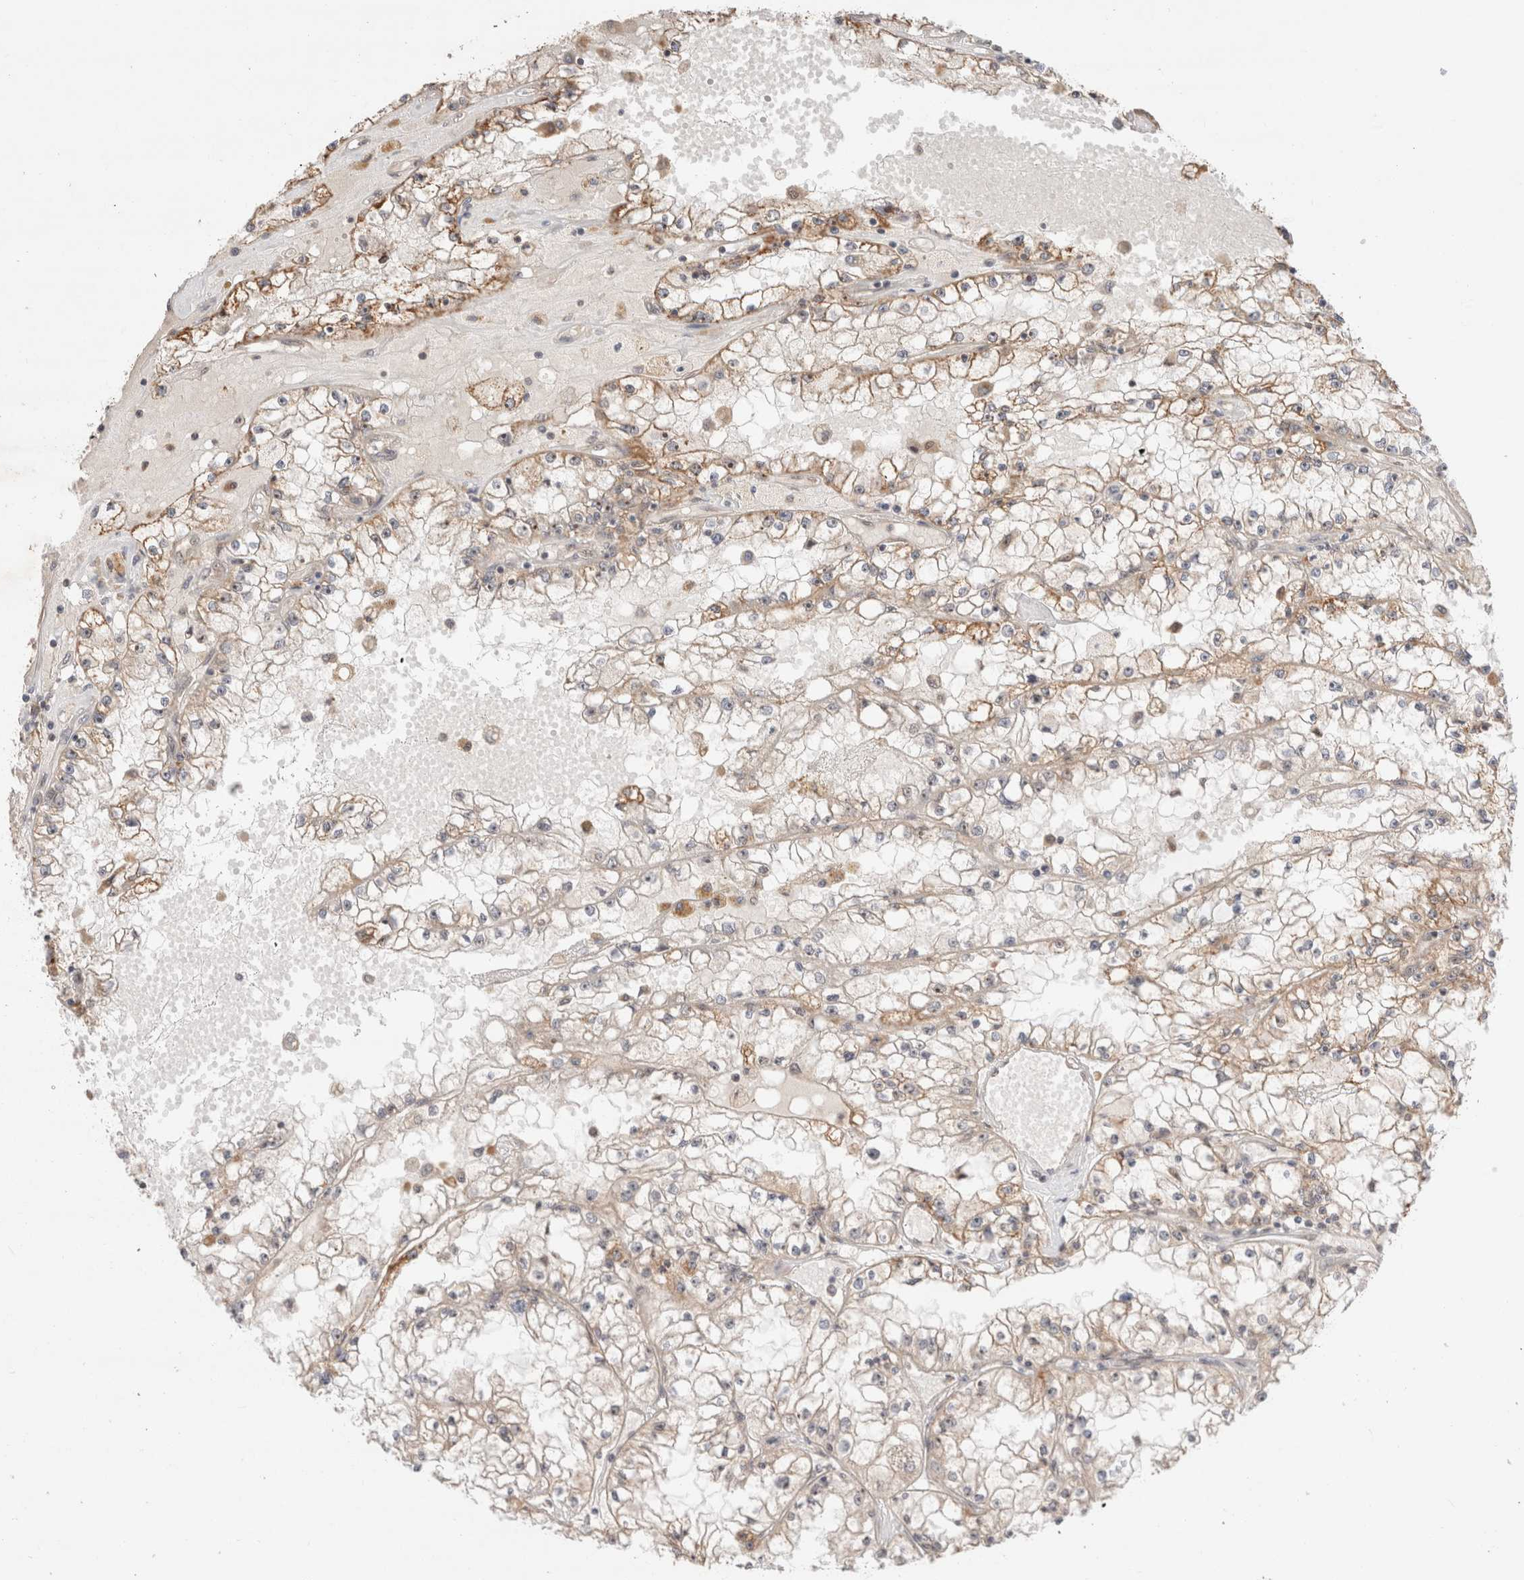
{"staining": {"intensity": "weak", "quantity": "<25%", "location": "cytoplasmic/membranous"}, "tissue": "renal cancer", "cell_type": "Tumor cells", "image_type": "cancer", "snomed": [{"axis": "morphology", "description": "Adenocarcinoma, NOS"}, {"axis": "topography", "description": "Kidney"}], "caption": "Protein analysis of adenocarcinoma (renal) reveals no significant staining in tumor cells.", "gene": "MPHOSPH6", "patient": {"sex": "male", "age": 56}}